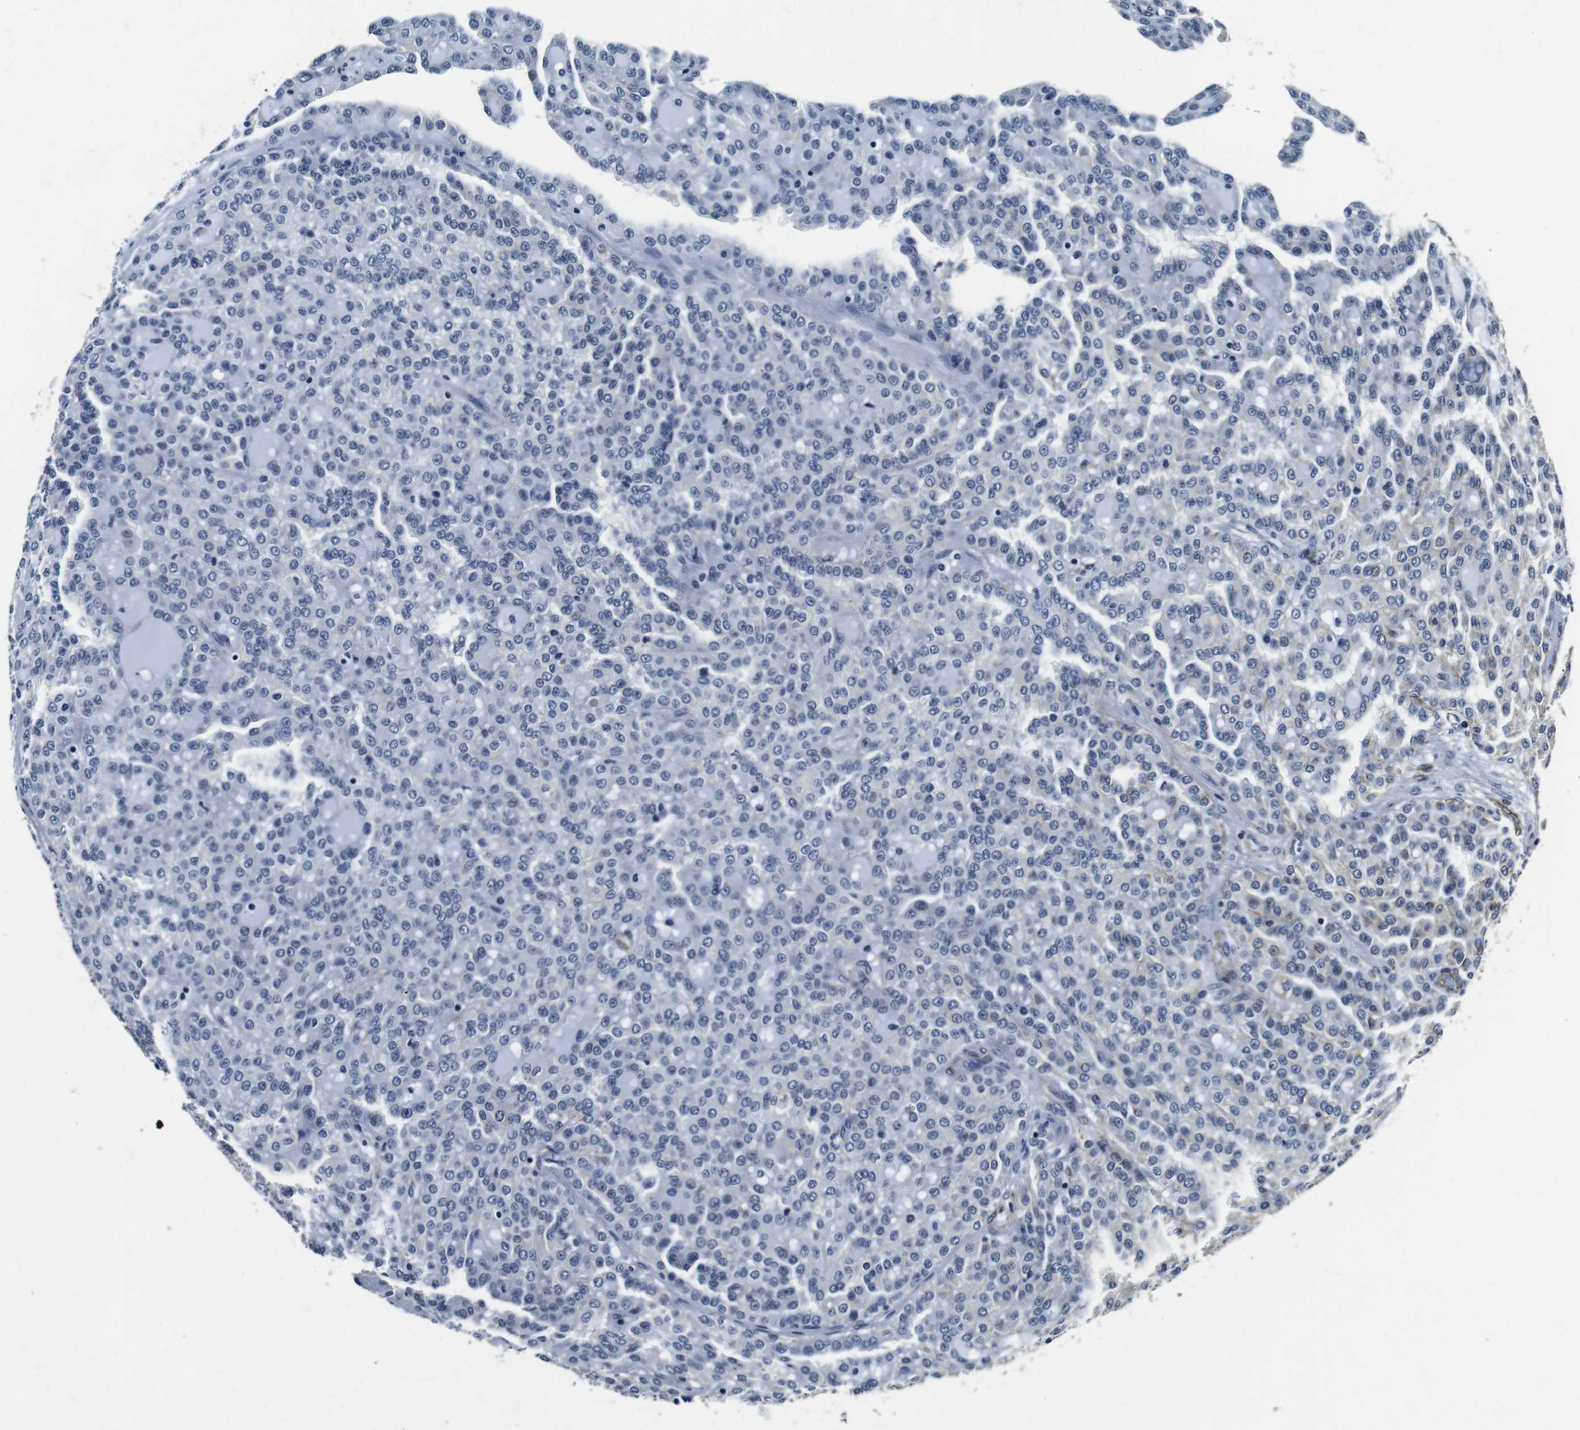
{"staining": {"intensity": "negative", "quantity": "none", "location": "none"}, "tissue": "renal cancer", "cell_type": "Tumor cells", "image_type": "cancer", "snomed": [{"axis": "morphology", "description": "Adenocarcinoma, NOS"}, {"axis": "topography", "description": "Kidney"}], "caption": "IHC of human adenocarcinoma (renal) exhibits no expression in tumor cells.", "gene": "GJE1", "patient": {"sex": "male", "age": 63}}